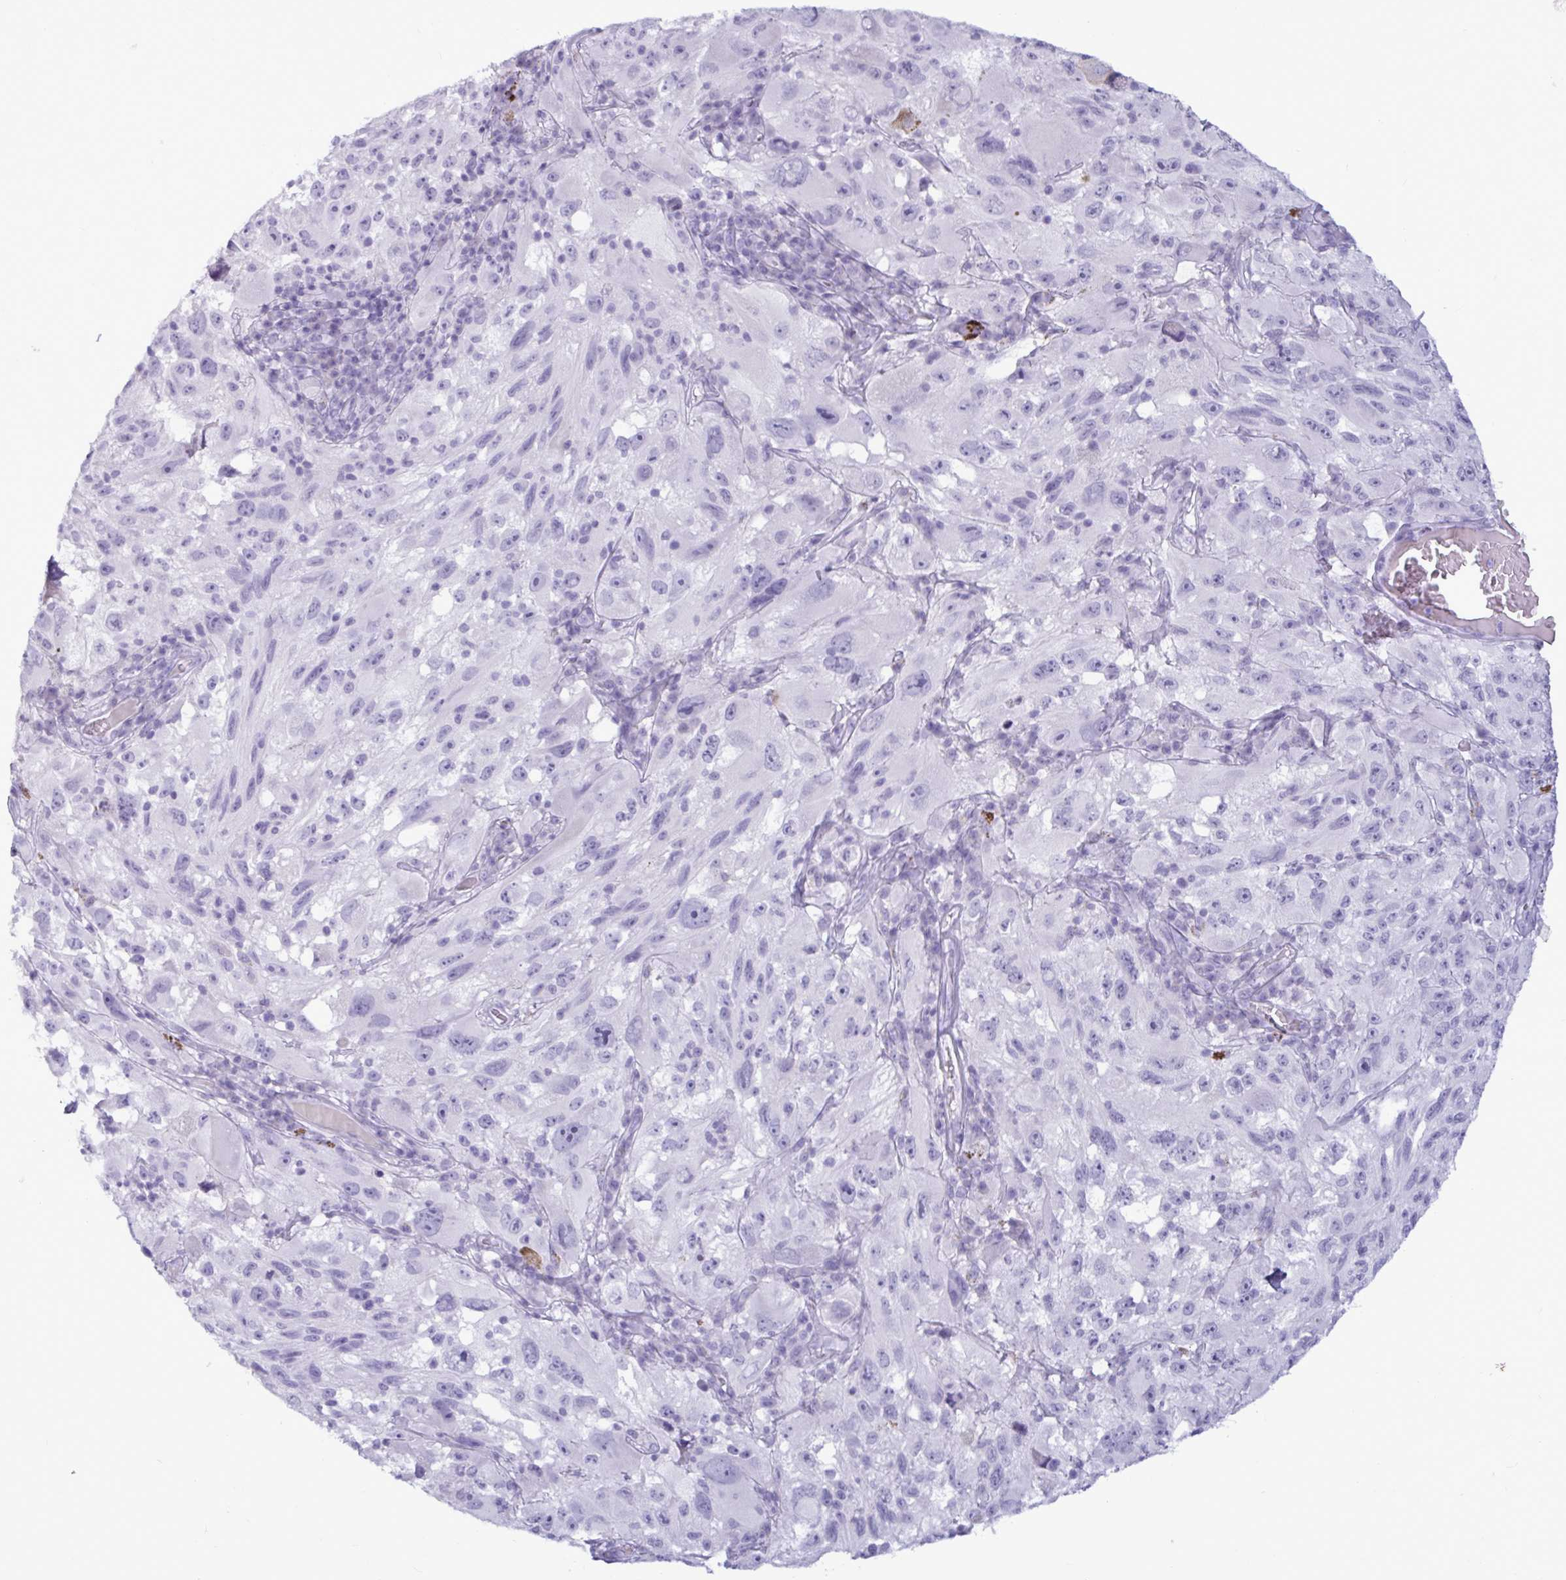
{"staining": {"intensity": "negative", "quantity": "none", "location": "none"}, "tissue": "melanoma", "cell_type": "Tumor cells", "image_type": "cancer", "snomed": [{"axis": "morphology", "description": "Malignant melanoma, NOS"}, {"axis": "topography", "description": "Skin"}], "caption": "DAB immunohistochemical staining of melanoma demonstrates no significant positivity in tumor cells.", "gene": "BBS10", "patient": {"sex": "female", "age": 71}}